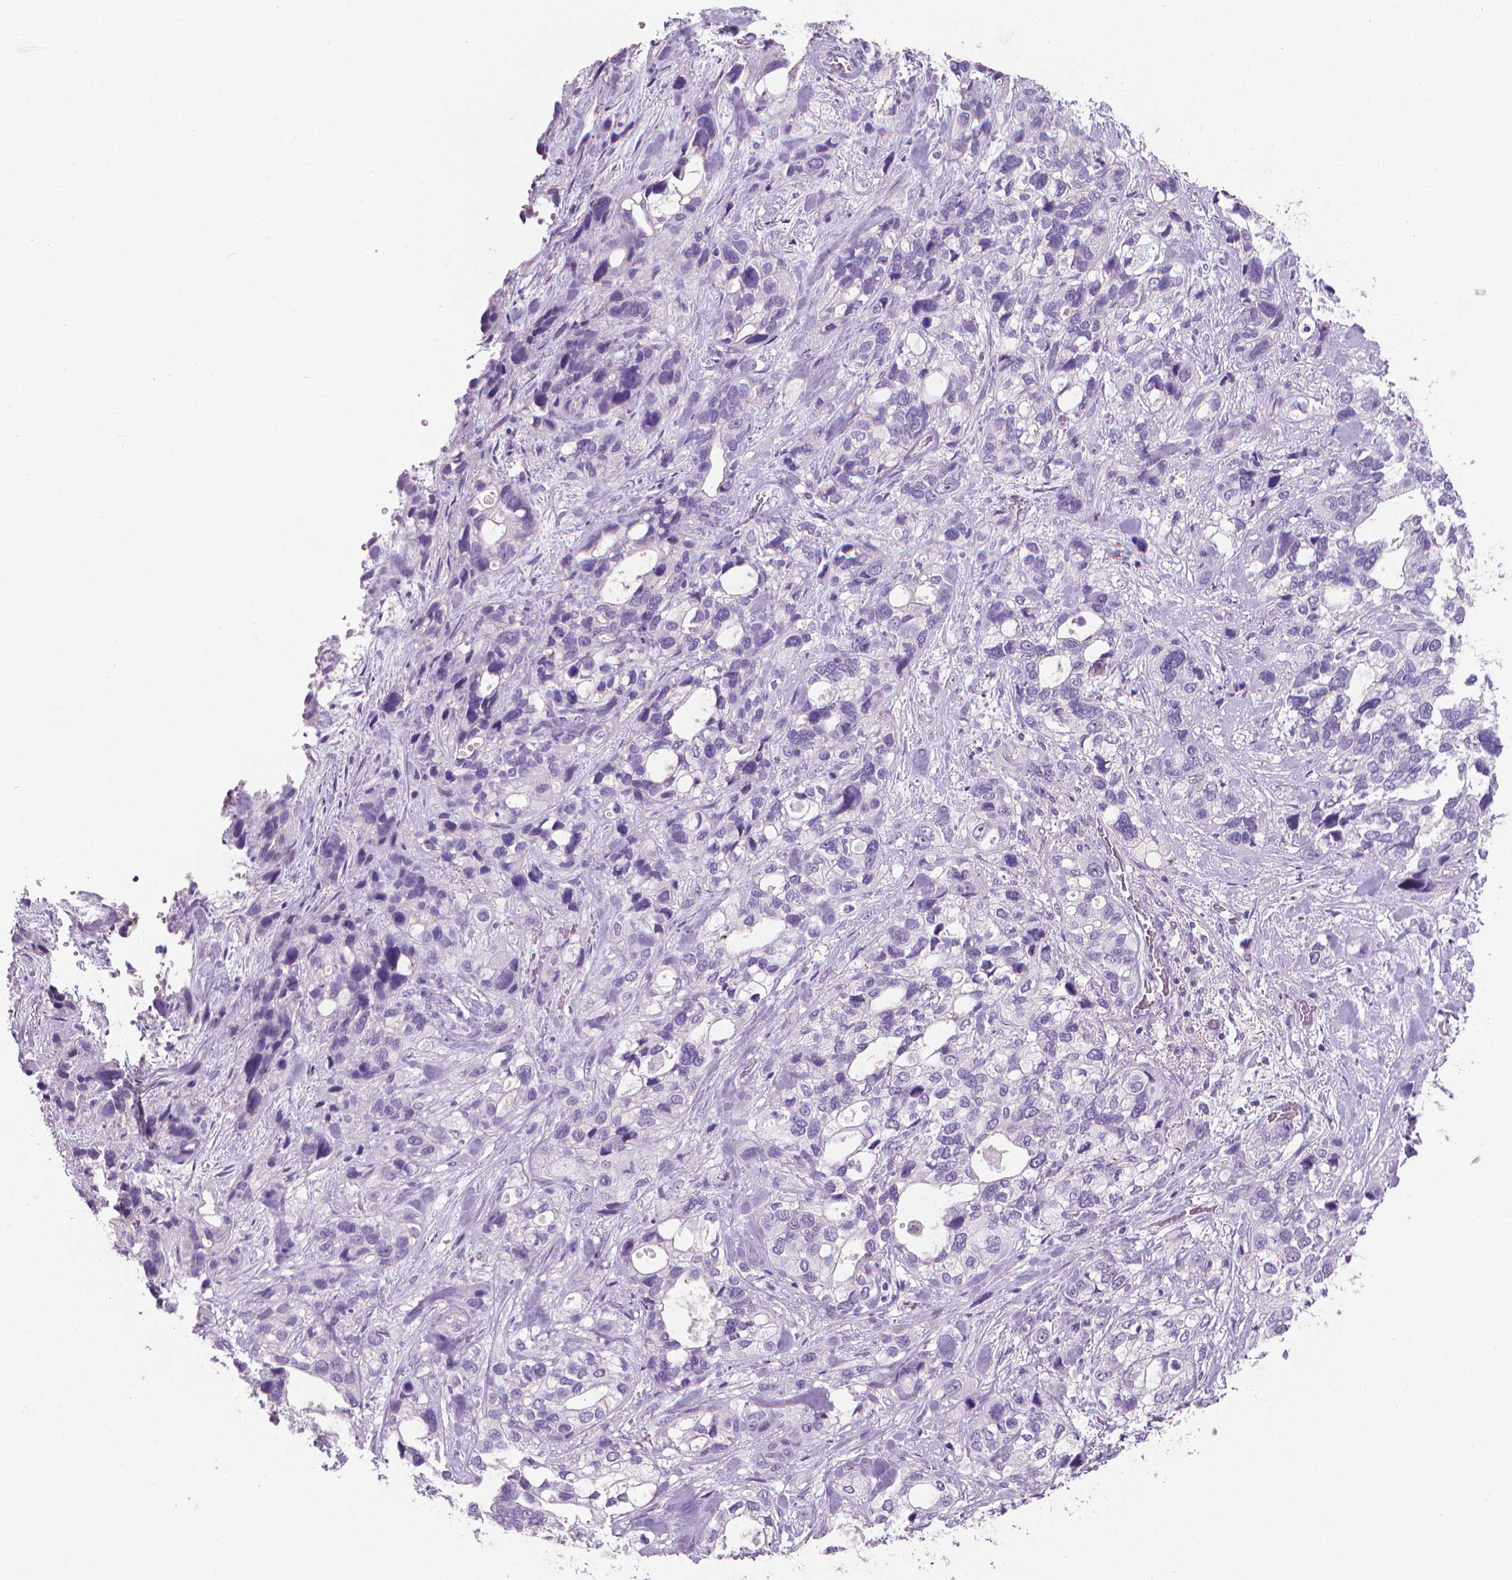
{"staining": {"intensity": "negative", "quantity": "none", "location": "none"}, "tissue": "stomach cancer", "cell_type": "Tumor cells", "image_type": "cancer", "snomed": [{"axis": "morphology", "description": "Adenocarcinoma, NOS"}, {"axis": "topography", "description": "Stomach, upper"}], "caption": "DAB immunohistochemical staining of stomach cancer displays no significant positivity in tumor cells.", "gene": "XPNPEP2", "patient": {"sex": "female", "age": 81}}